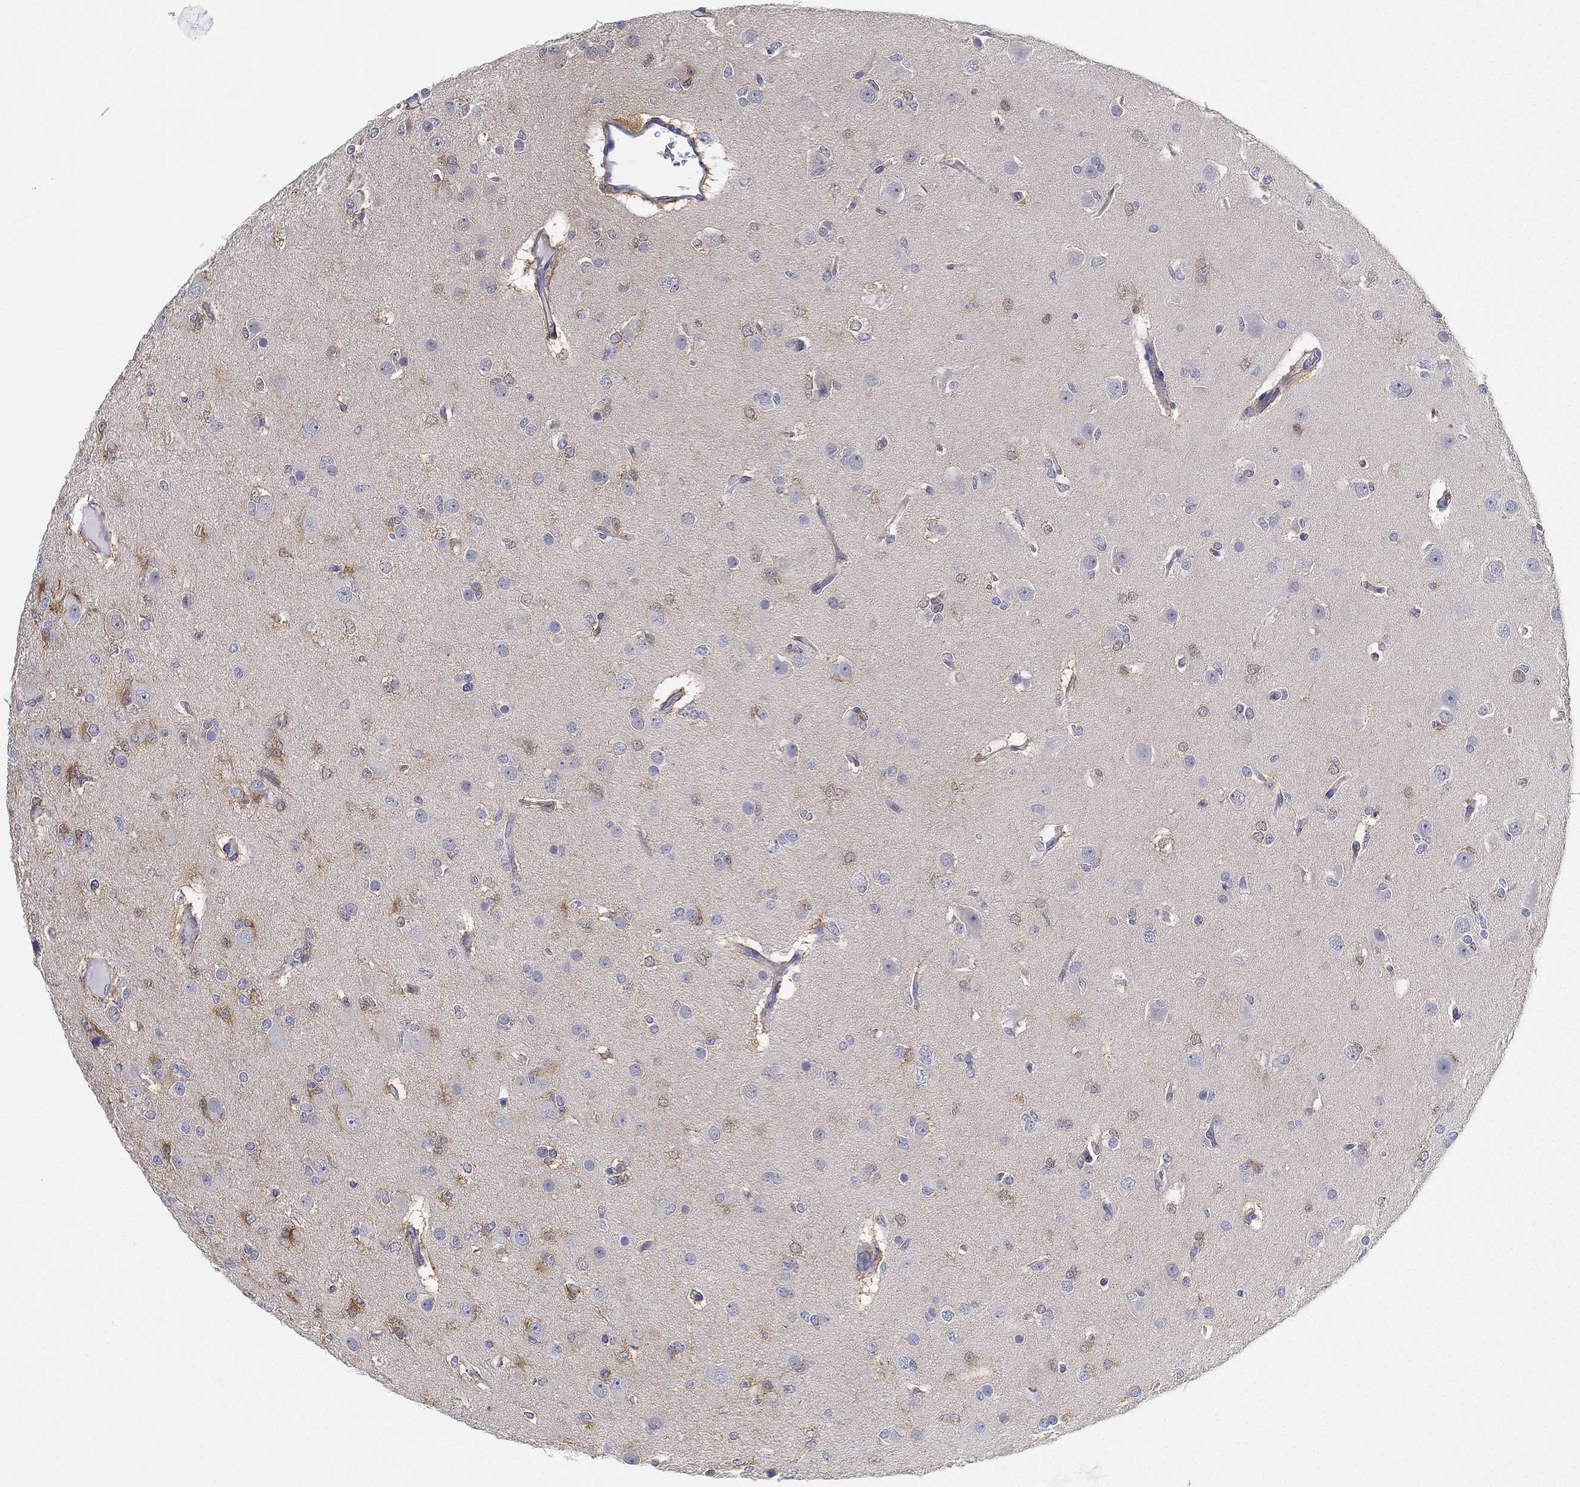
{"staining": {"intensity": "moderate", "quantity": "<25%", "location": "cytoplasmic/membranous"}, "tissue": "glioma", "cell_type": "Tumor cells", "image_type": "cancer", "snomed": [{"axis": "morphology", "description": "Glioma, malignant, Low grade"}, {"axis": "topography", "description": "Brain"}], "caption": "Immunohistochemistry (DAB (3,3'-diaminobenzidine)) staining of human glioma reveals moderate cytoplasmic/membranous protein staining in approximately <25% of tumor cells. The protein of interest is stained brown, and the nuclei are stained in blue (DAB IHC with brightfield microscopy, high magnification).", "gene": "GPR61", "patient": {"sex": "male", "age": 27}}